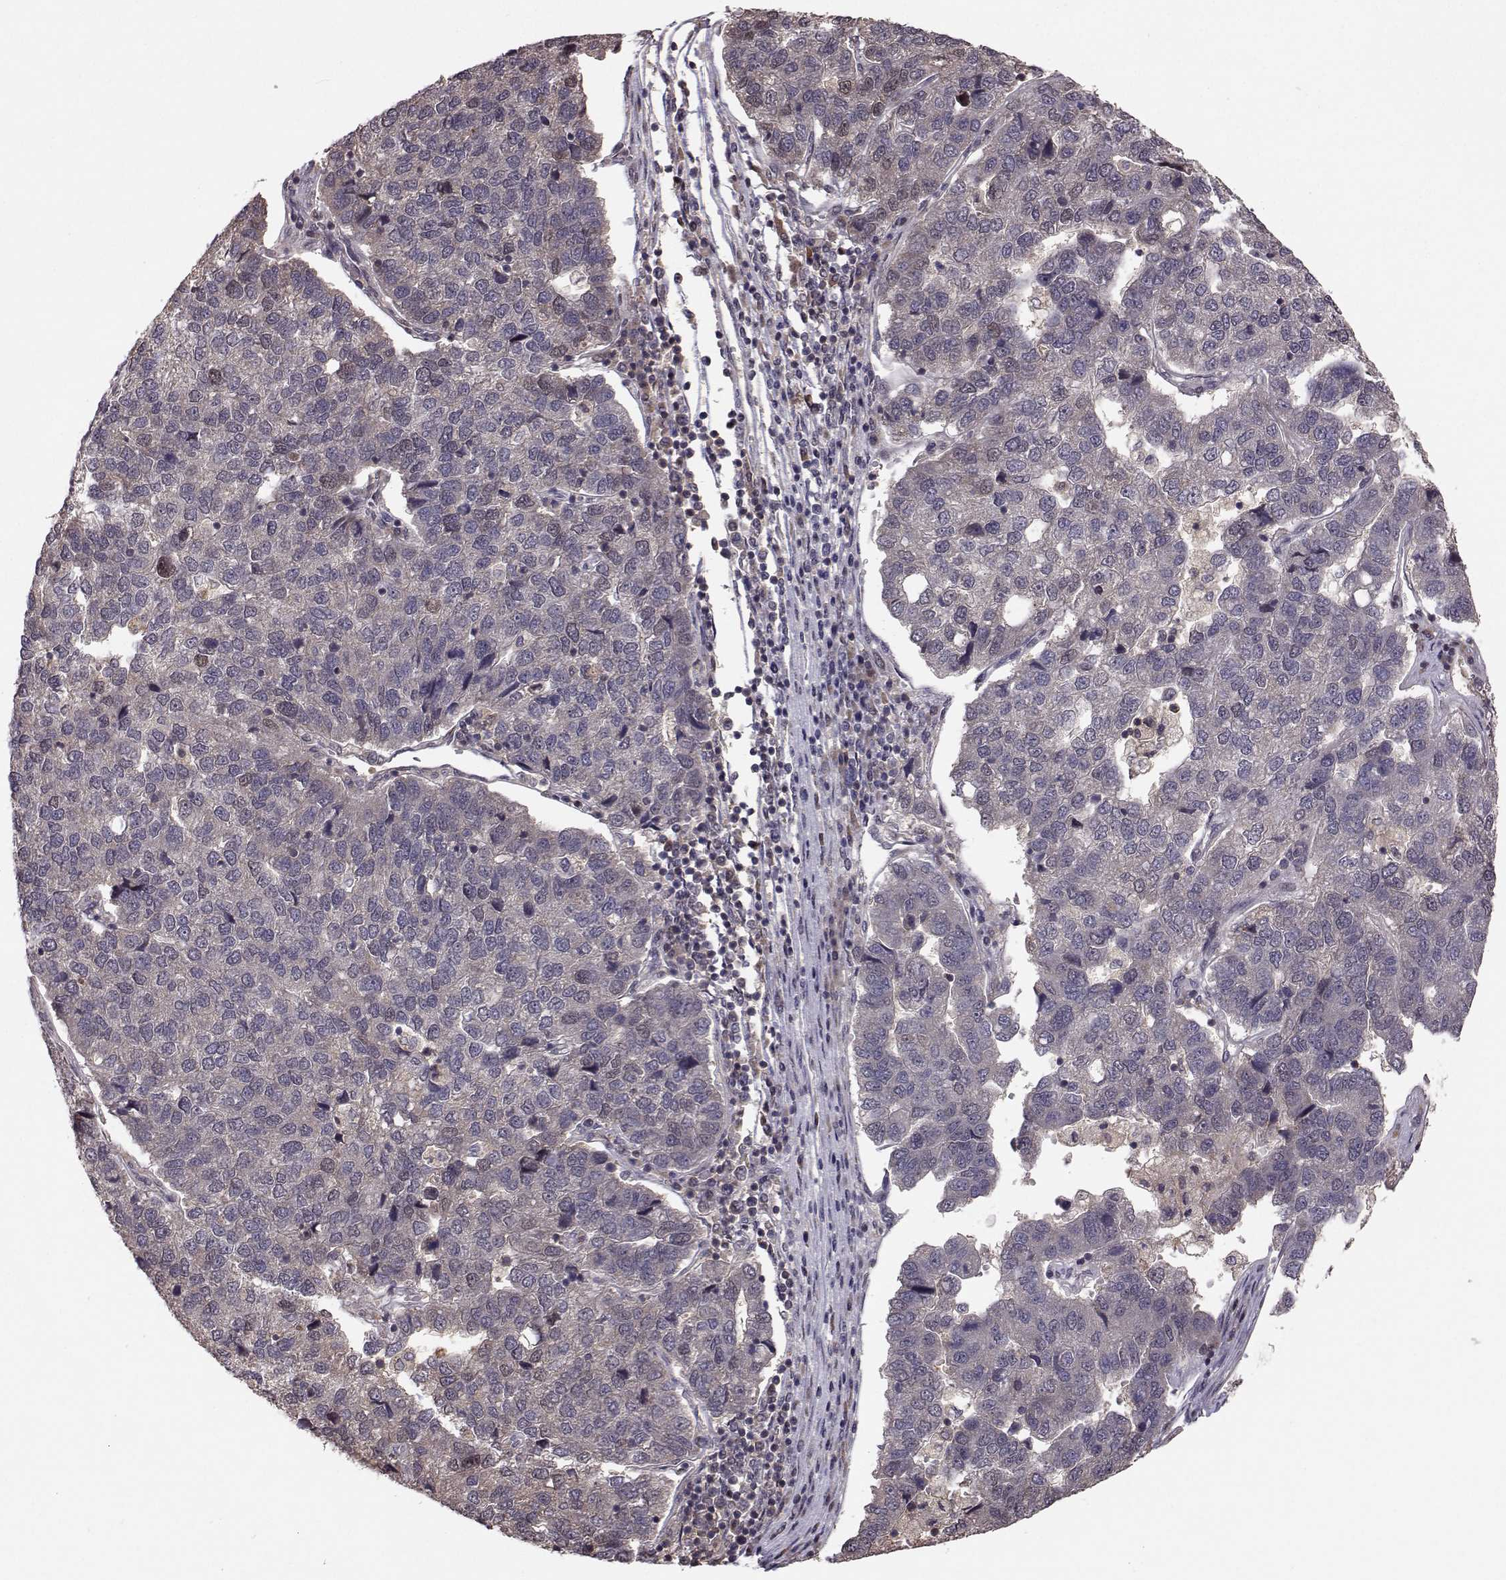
{"staining": {"intensity": "negative", "quantity": "none", "location": "none"}, "tissue": "pancreatic cancer", "cell_type": "Tumor cells", "image_type": "cancer", "snomed": [{"axis": "morphology", "description": "Adenocarcinoma, NOS"}, {"axis": "topography", "description": "Pancreas"}], "caption": "Immunohistochemistry (IHC) micrograph of neoplastic tissue: human pancreatic cancer (adenocarcinoma) stained with DAB (3,3'-diaminobenzidine) reveals no significant protein positivity in tumor cells. (DAB (3,3'-diaminobenzidine) immunohistochemistry with hematoxylin counter stain).", "gene": "PLEKHG3", "patient": {"sex": "female", "age": 61}}